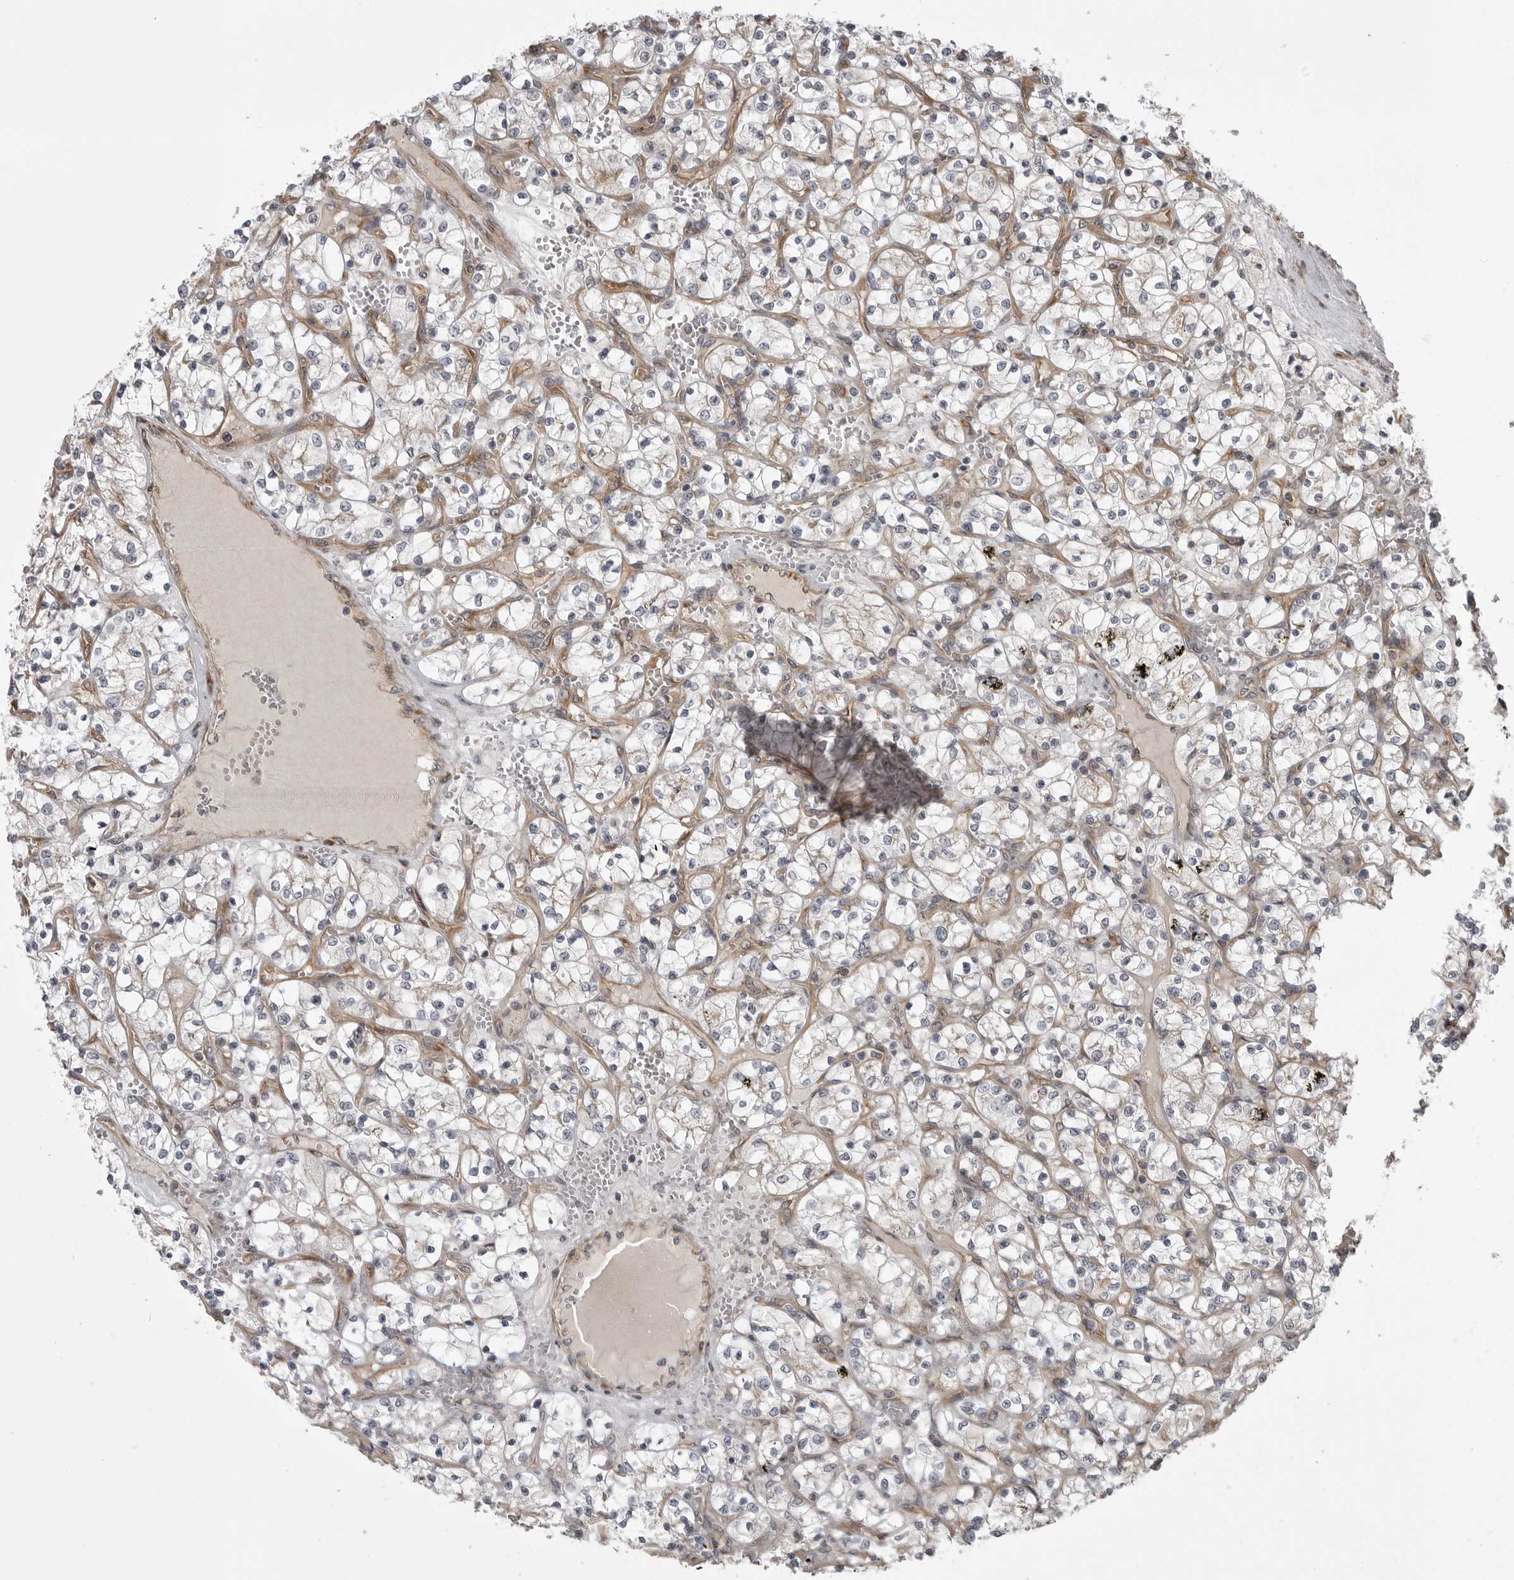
{"staining": {"intensity": "negative", "quantity": "none", "location": "none"}, "tissue": "renal cancer", "cell_type": "Tumor cells", "image_type": "cancer", "snomed": [{"axis": "morphology", "description": "Adenocarcinoma, NOS"}, {"axis": "topography", "description": "Kidney"}], "caption": "Immunohistochemistry (IHC) of human renal cancer shows no staining in tumor cells.", "gene": "LRRC45", "patient": {"sex": "female", "age": 69}}